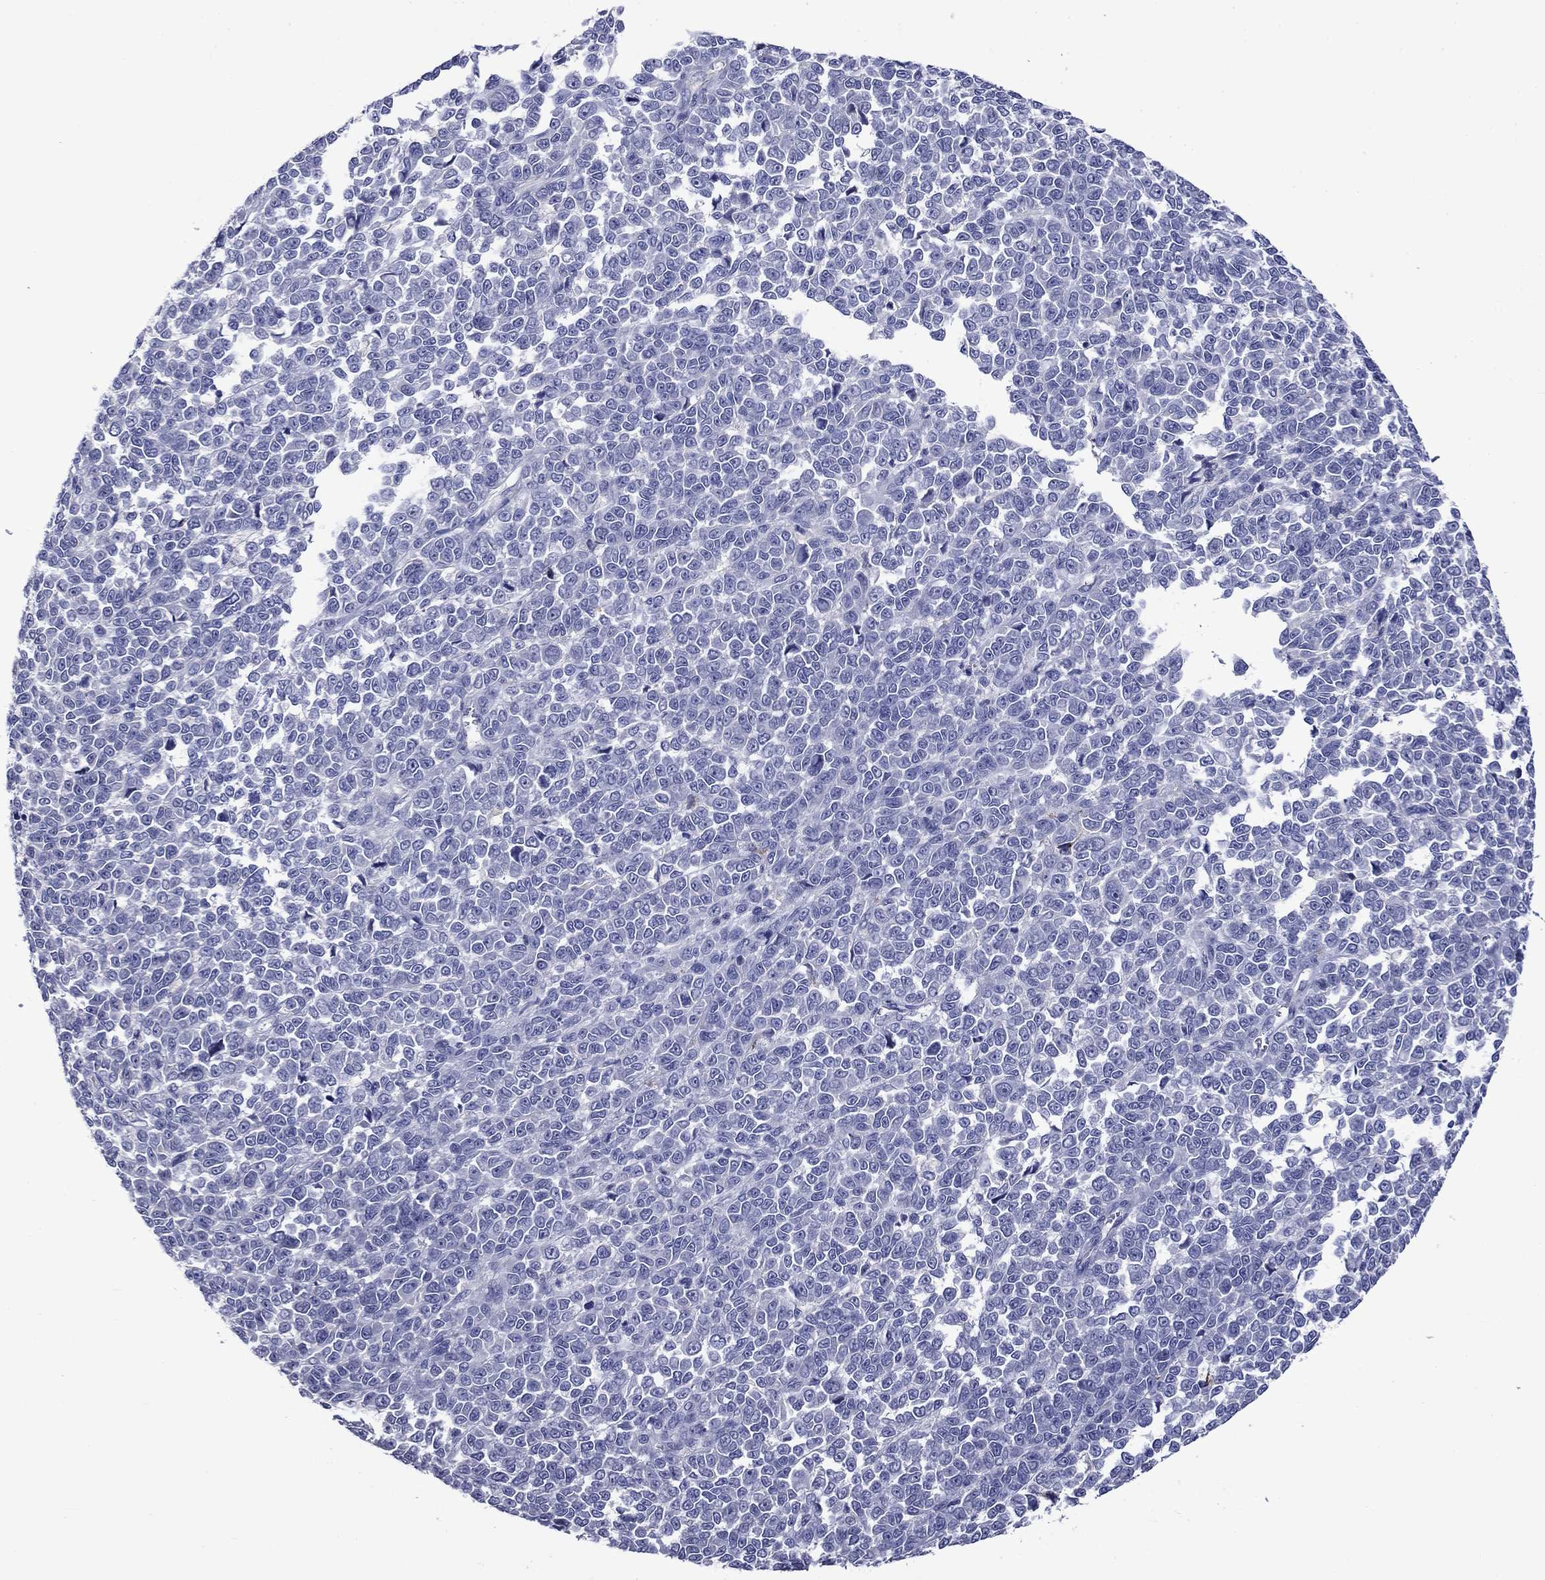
{"staining": {"intensity": "negative", "quantity": "none", "location": "none"}, "tissue": "melanoma", "cell_type": "Tumor cells", "image_type": "cancer", "snomed": [{"axis": "morphology", "description": "Malignant melanoma, NOS"}, {"axis": "topography", "description": "Skin"}], "caption": "An image of malignant melanoma stained for a protein displays no brown staining in tumor cells.", "gene": "CNDP1", "patient": {"sex": "female", "age": 95}}